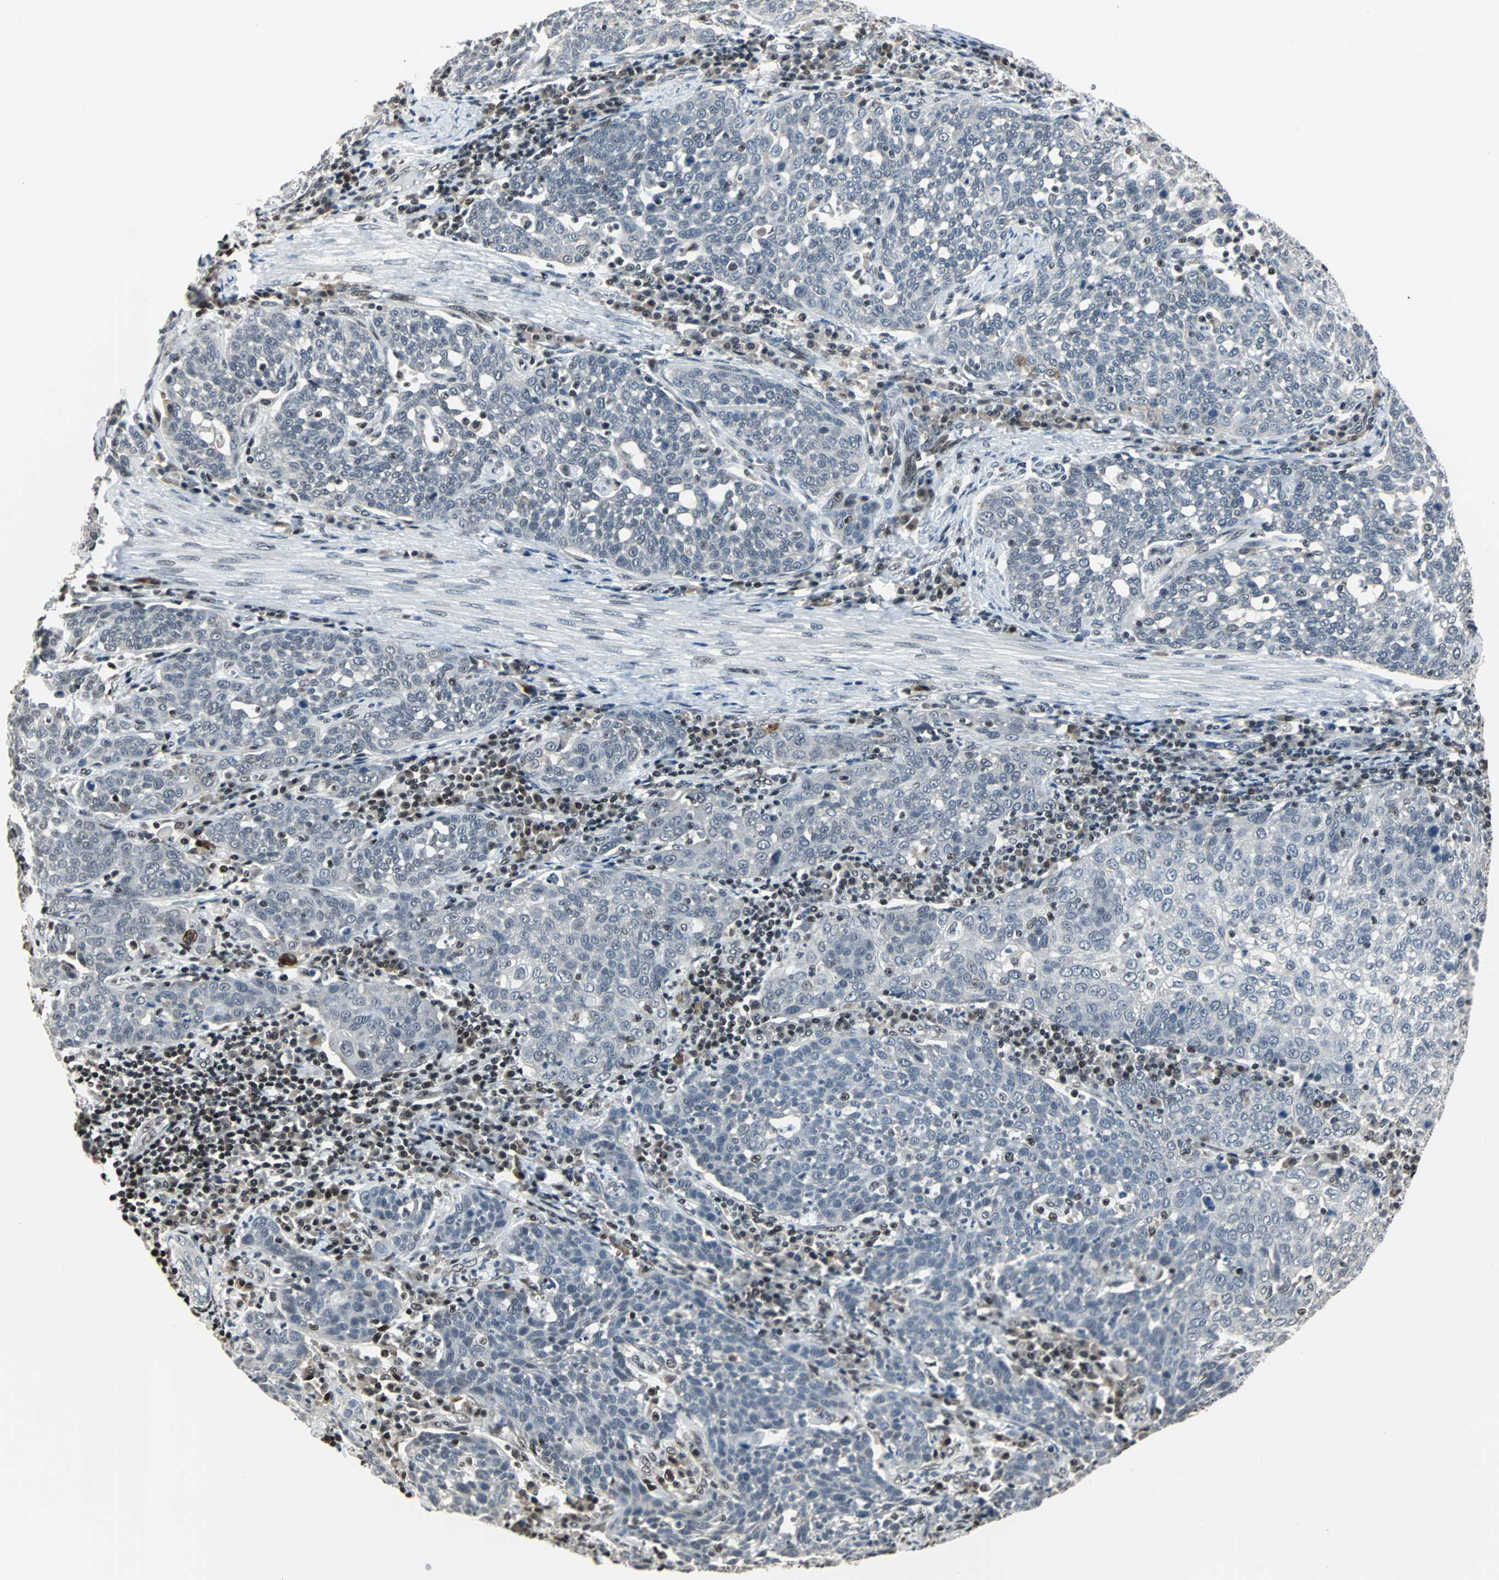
{"staining": {"intensity": "negative", "quantity": "none", "location": "none"}, "tissue": "cervical cancer", "cell_type": "Tumor cells", "image_type": "cancer", "snomed": [{"axis": "morphology", "description": "Squamous cell carcinoma, NOS"}, {"axis": "topography", "description": "Cervix"}], "caption": "The immunohistochemistry micrograph has no significant expression in tumor cells of cervical cancer tissue. (DAB (3,3'-diaminobenzidine) IHC with hematoxylin counter stain).", "gene": "TERF2IP", "patient": {"sex": "female", "age": 34}}